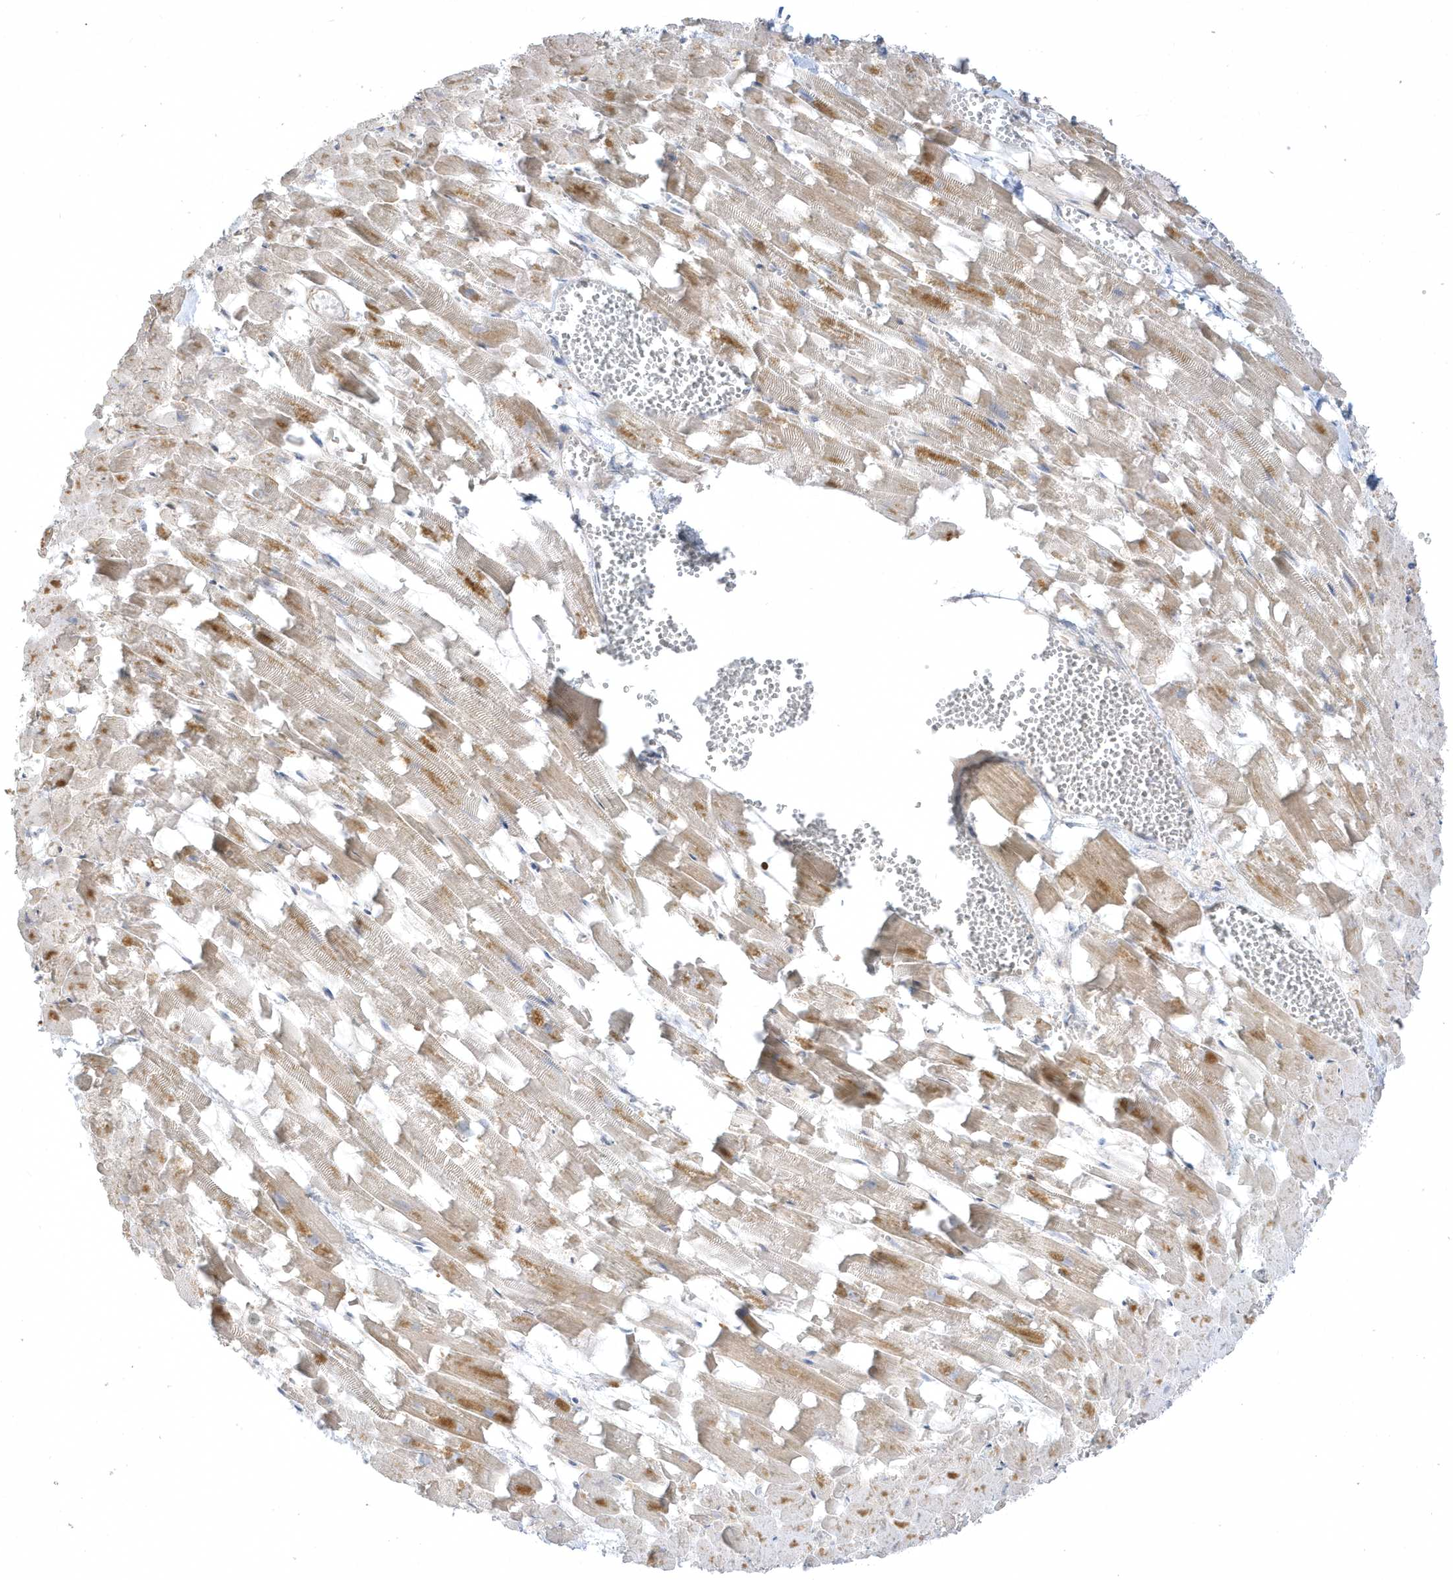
{"staining": {"intensity": "moderate", "quantity": "<25%", "location": "cytoplasmic/membranous"}, "tissue": "heart muscle", "cell_type": "Cardiomyocytes", "image_type": "normal", "snomed": [{"axis": "morphology", "description": "Normal tissue, NOS"}, {"axis": "topography", "description": "Heart"}], "caption": "Benign heart muscle reveals moderate cytoplasmic/membranous expression in about <25% of cardiomyocytes, visualized by immunohistochemistry. The staining was performed using DAB (3,3'-diaminobenzidine) to visualize the protein expression in brown, while the nuclei were stained in blue with hematoxylin (Magnification: 20x).", "gene": "ARHGEF9", "patient": {"sex": "female", "age": 64}}